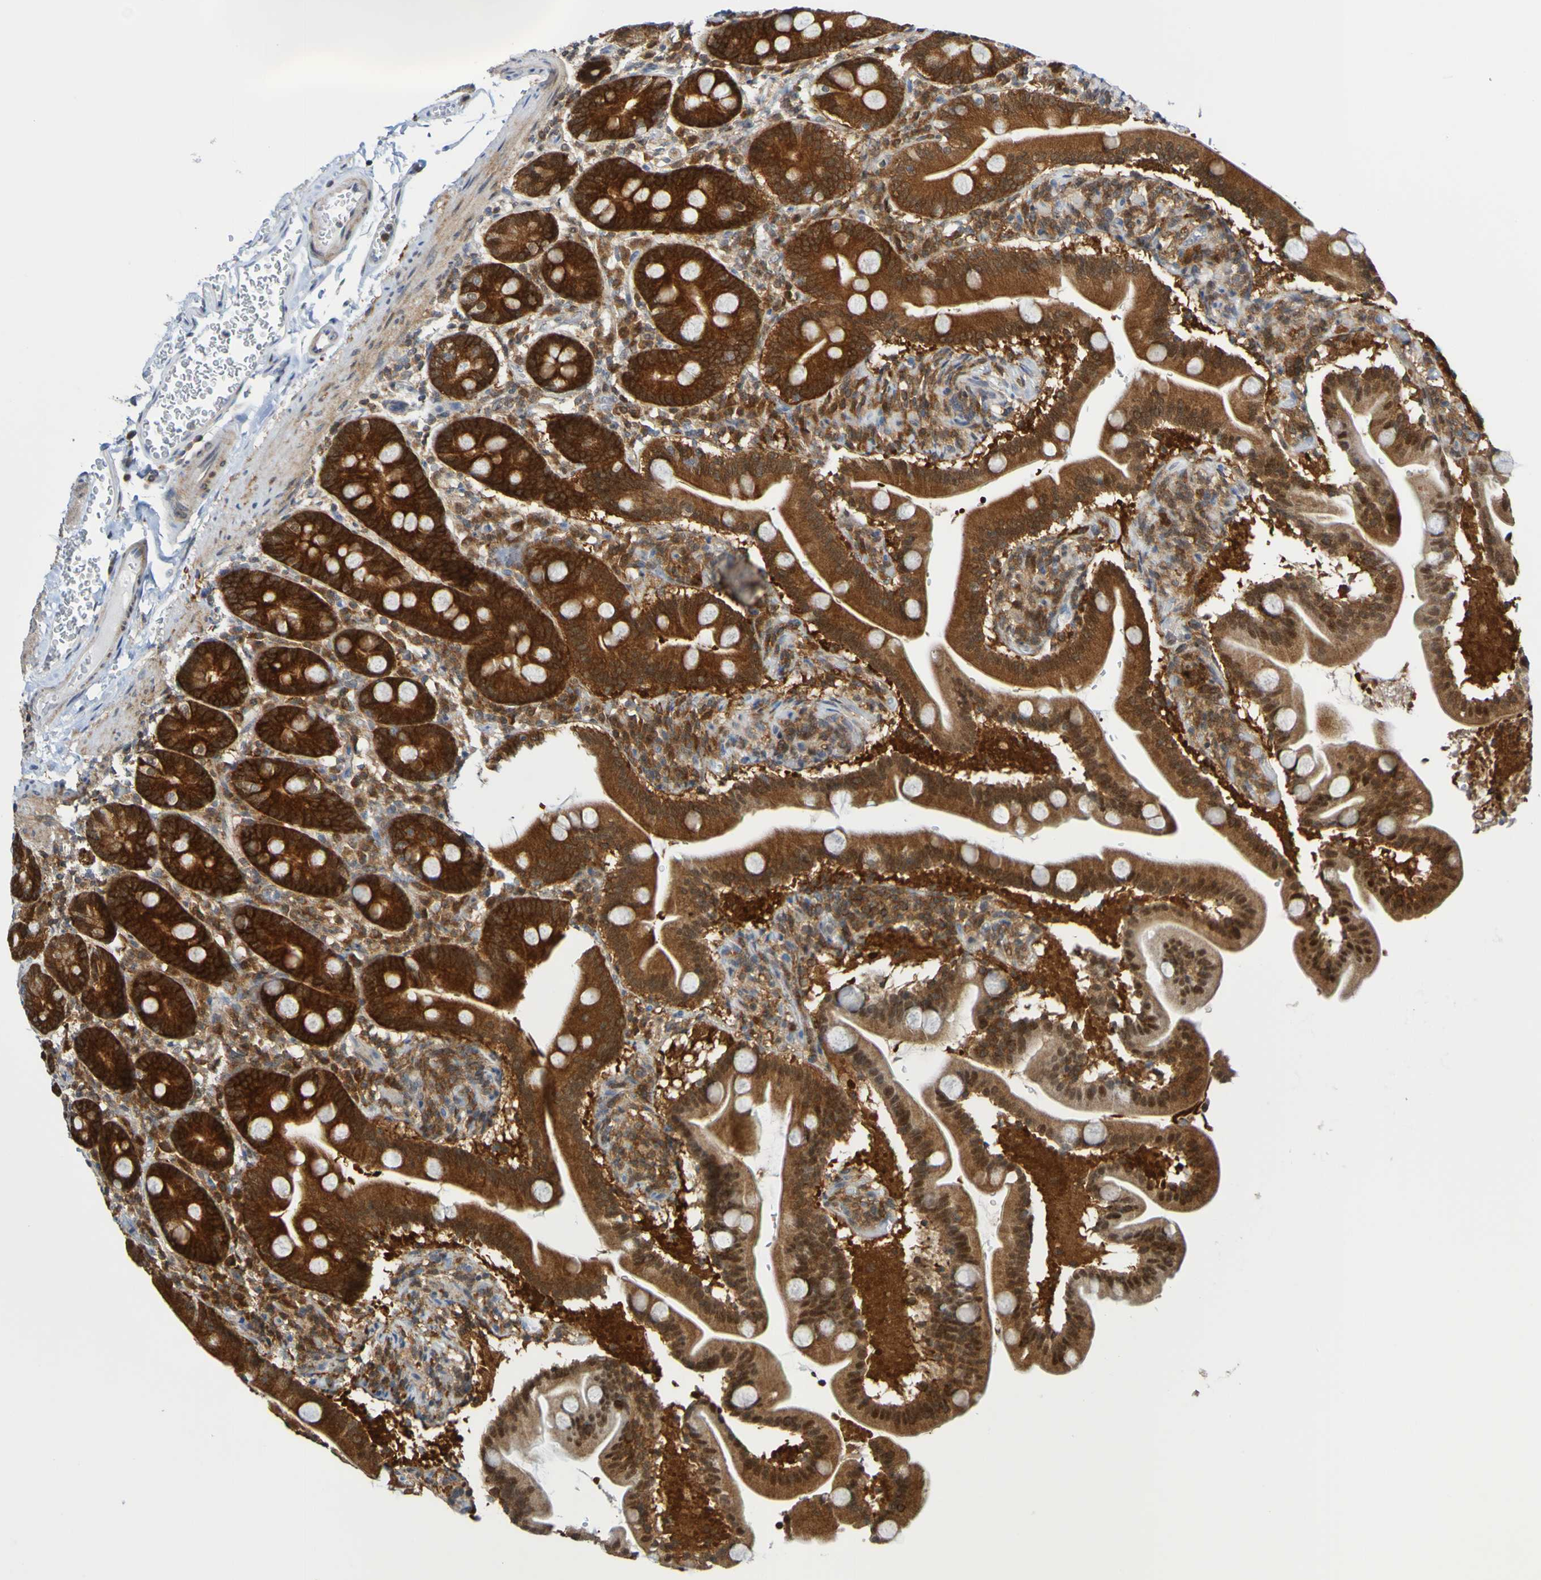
{"staining": {"intensity": "strong", "quantity": ">75%", "location": "cytoplasmic/membranous"}, "tissue": "duodenum", "cell_type": "Glandular cells", "image_type": "normal", "snomed": [{"axis": "morphology", "description": "Normal tissue, NOS"}, {"axis": "topography", "description": "Duodenum"}], "caption": "The histopathology image exhibits staining of benign duodenum, revealing strong cytoplasmic/membranous protein staining (brown color) within glandular cells.", "gene": "ATIC", "patient": {"sex": "male", "age": 54}}